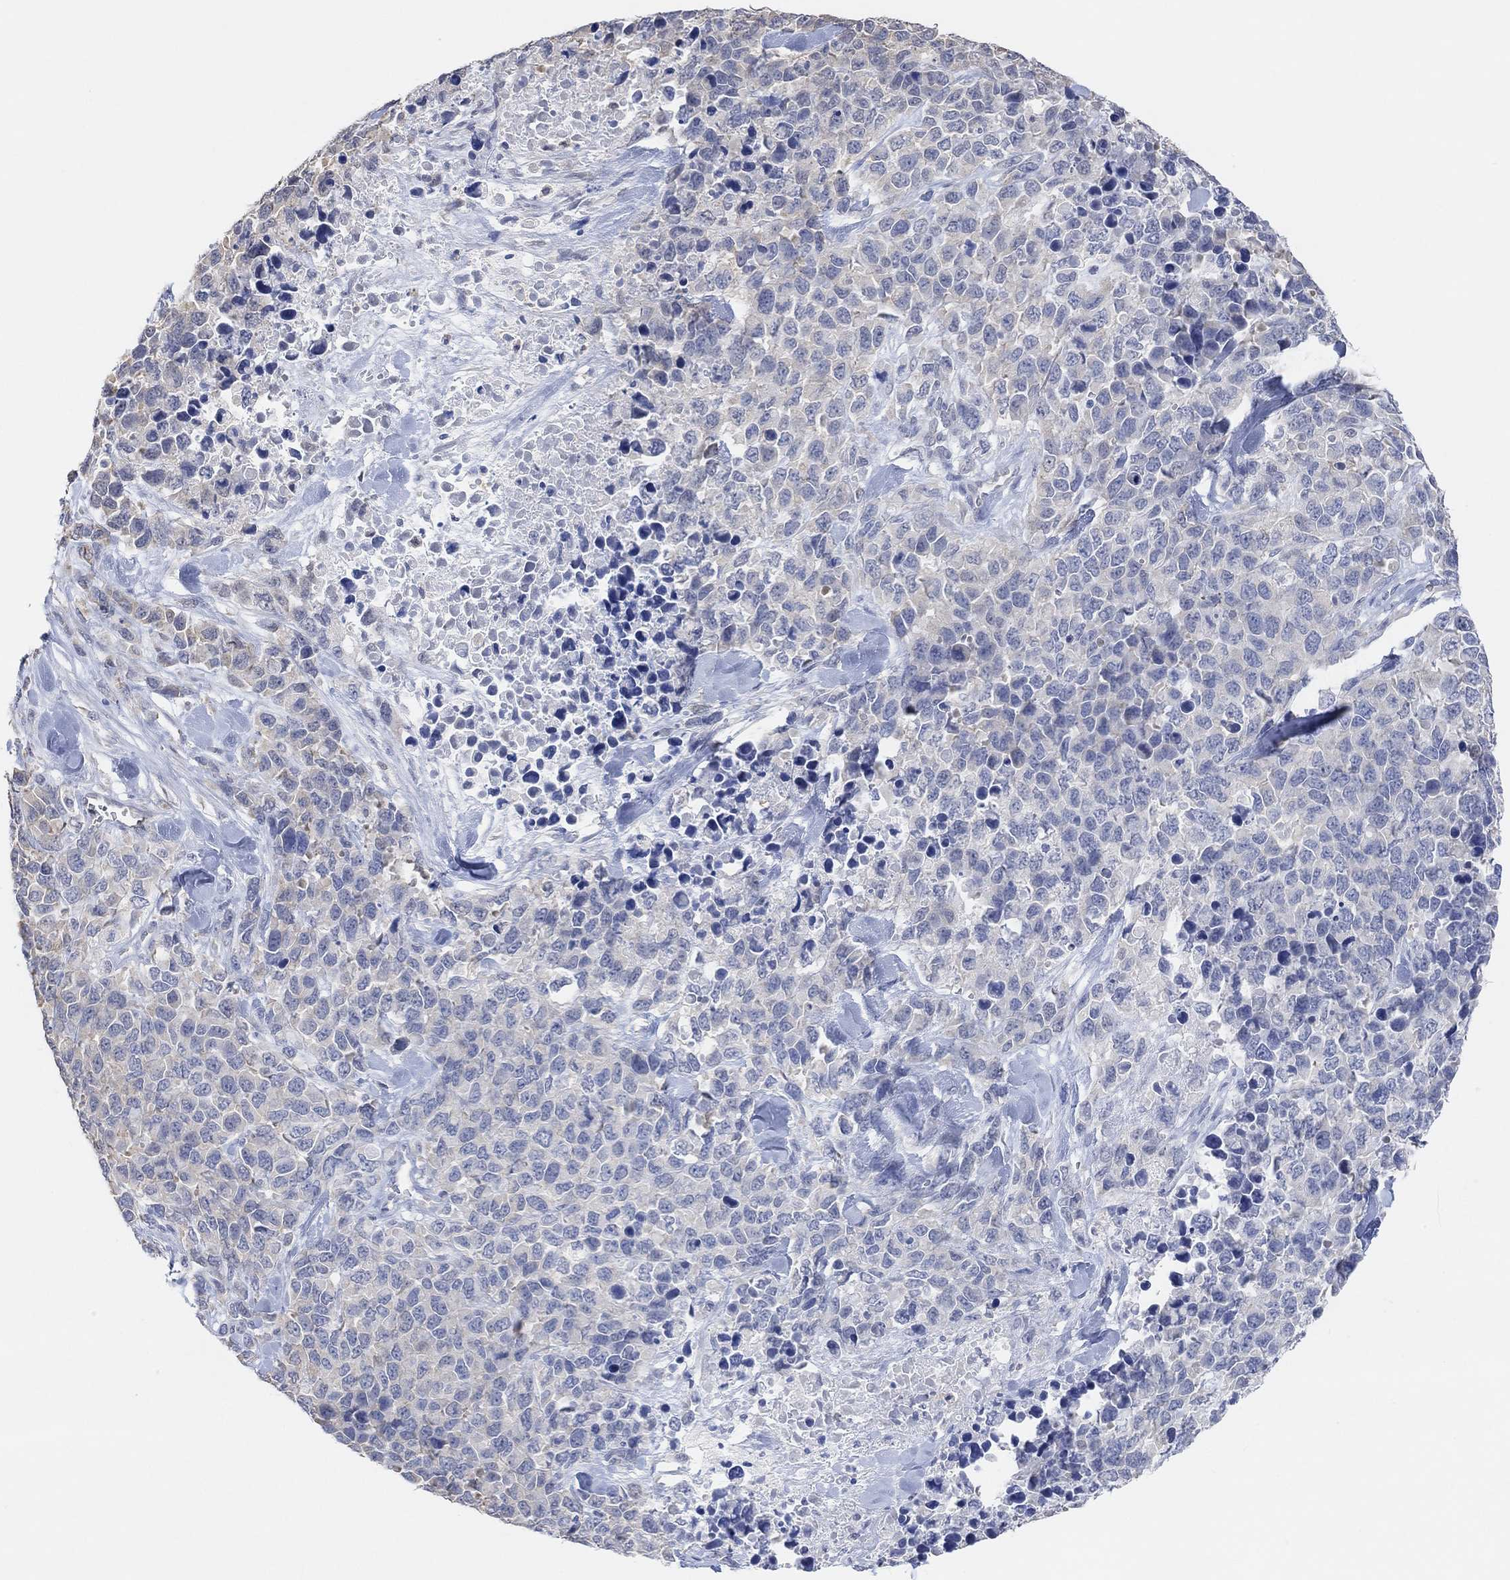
{"staining": {"intensity": "negative", "quantity": "none", "location": "none"}, "tissue": "melanoma", "cell_type": "Tumor cells", "image_type": "cancer", "snomed": [{"axis": "morphology", "description": "Malignant melanoma, Metastatic site"}, {"axis": "topography", "description": "Skin"}], "caption": "This is an immunohistochemistry (IHC) micrograph of malignant melanoma (metastatic site). There is no expression in tumor cells.", "gene": "MUC1", "patient": {"sex": "male", "age": 84}}